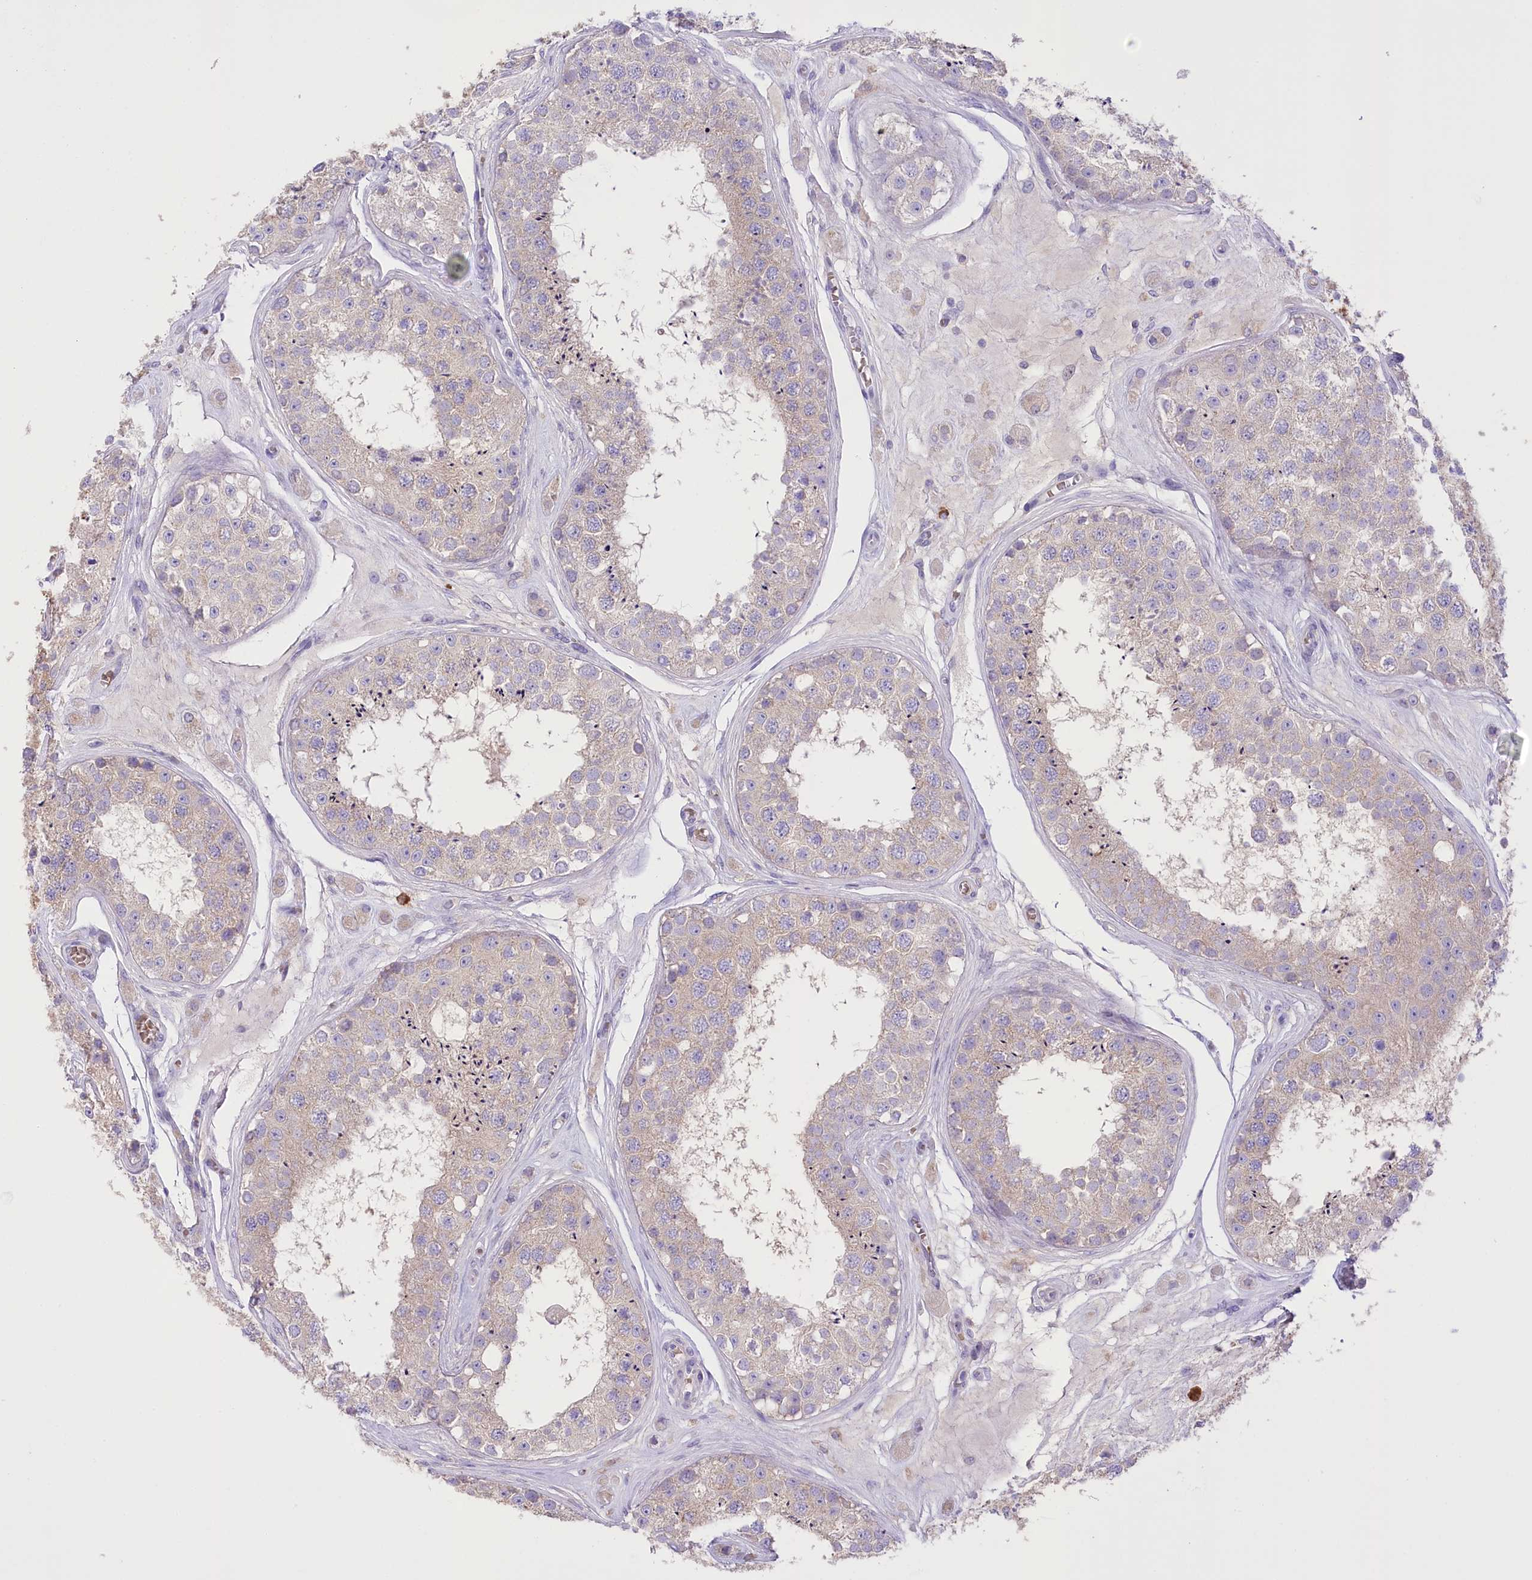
{"staining": {"intensity": "weak", "quantity": "<25%", "location": "cytoplasmic/membranous"}, "tissue": "testis", "cell_type": "Cells in seminiferous ducts", "image_type": "normal", "snomed": [{"axis": "morphology", "description": "Normal tissue, NOS"}, {"axis": "topography", "description": "Testis"}], "caption": "Immunohistochemical staining of benign testis demonstrates no significant positivity in cells in seminiferous ducts. Brightfield microscopy of immunohistochemistry stained with DAB (brown) and hematoxylin (blue), captured at high magnification.", "gene": "PRSS53", "patient": {"sex": "male", "age": 25}}